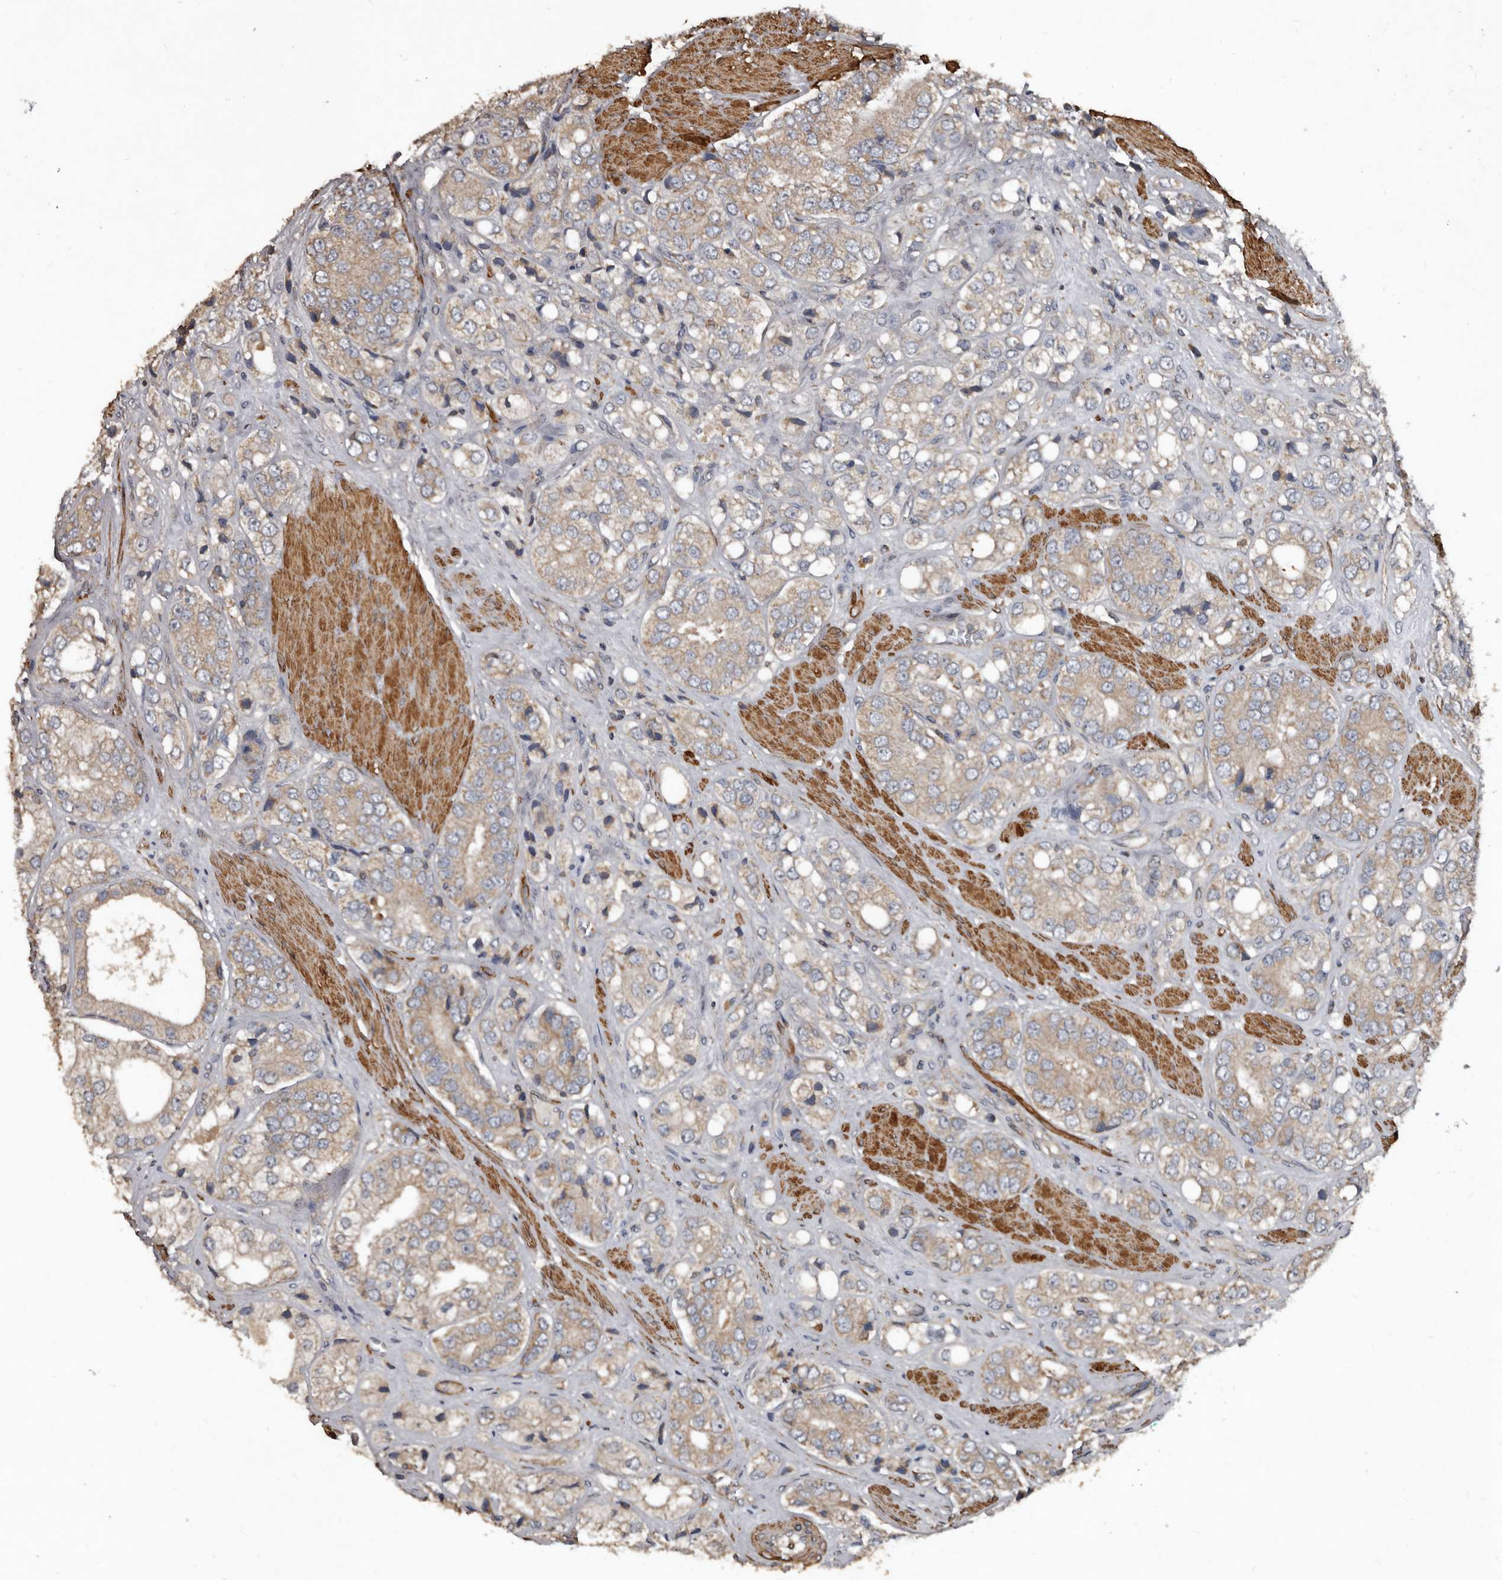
{"staining": {"intensity": "weak", "quantity": ">75%", "location": "cytoplasmic/membranous"}, "tissue": "prostate cancer", "cell_type": "Tumor cells", "image_type": "cancer", "snomed": [{"axis": "morphology", "description": "Adenocarcinoma, High grade"}, {"axis": "topography", "description": "Prostate"}], "caption": "There is low levels of weak cytoplasmic/membranous staining in tumor cells of high-grade adenocarcinoma (prostate), as demonstrated by immunohistochemical staining (brown color).", "gene": "GREB1", "patient": {"sex": "male", "age": 50}}